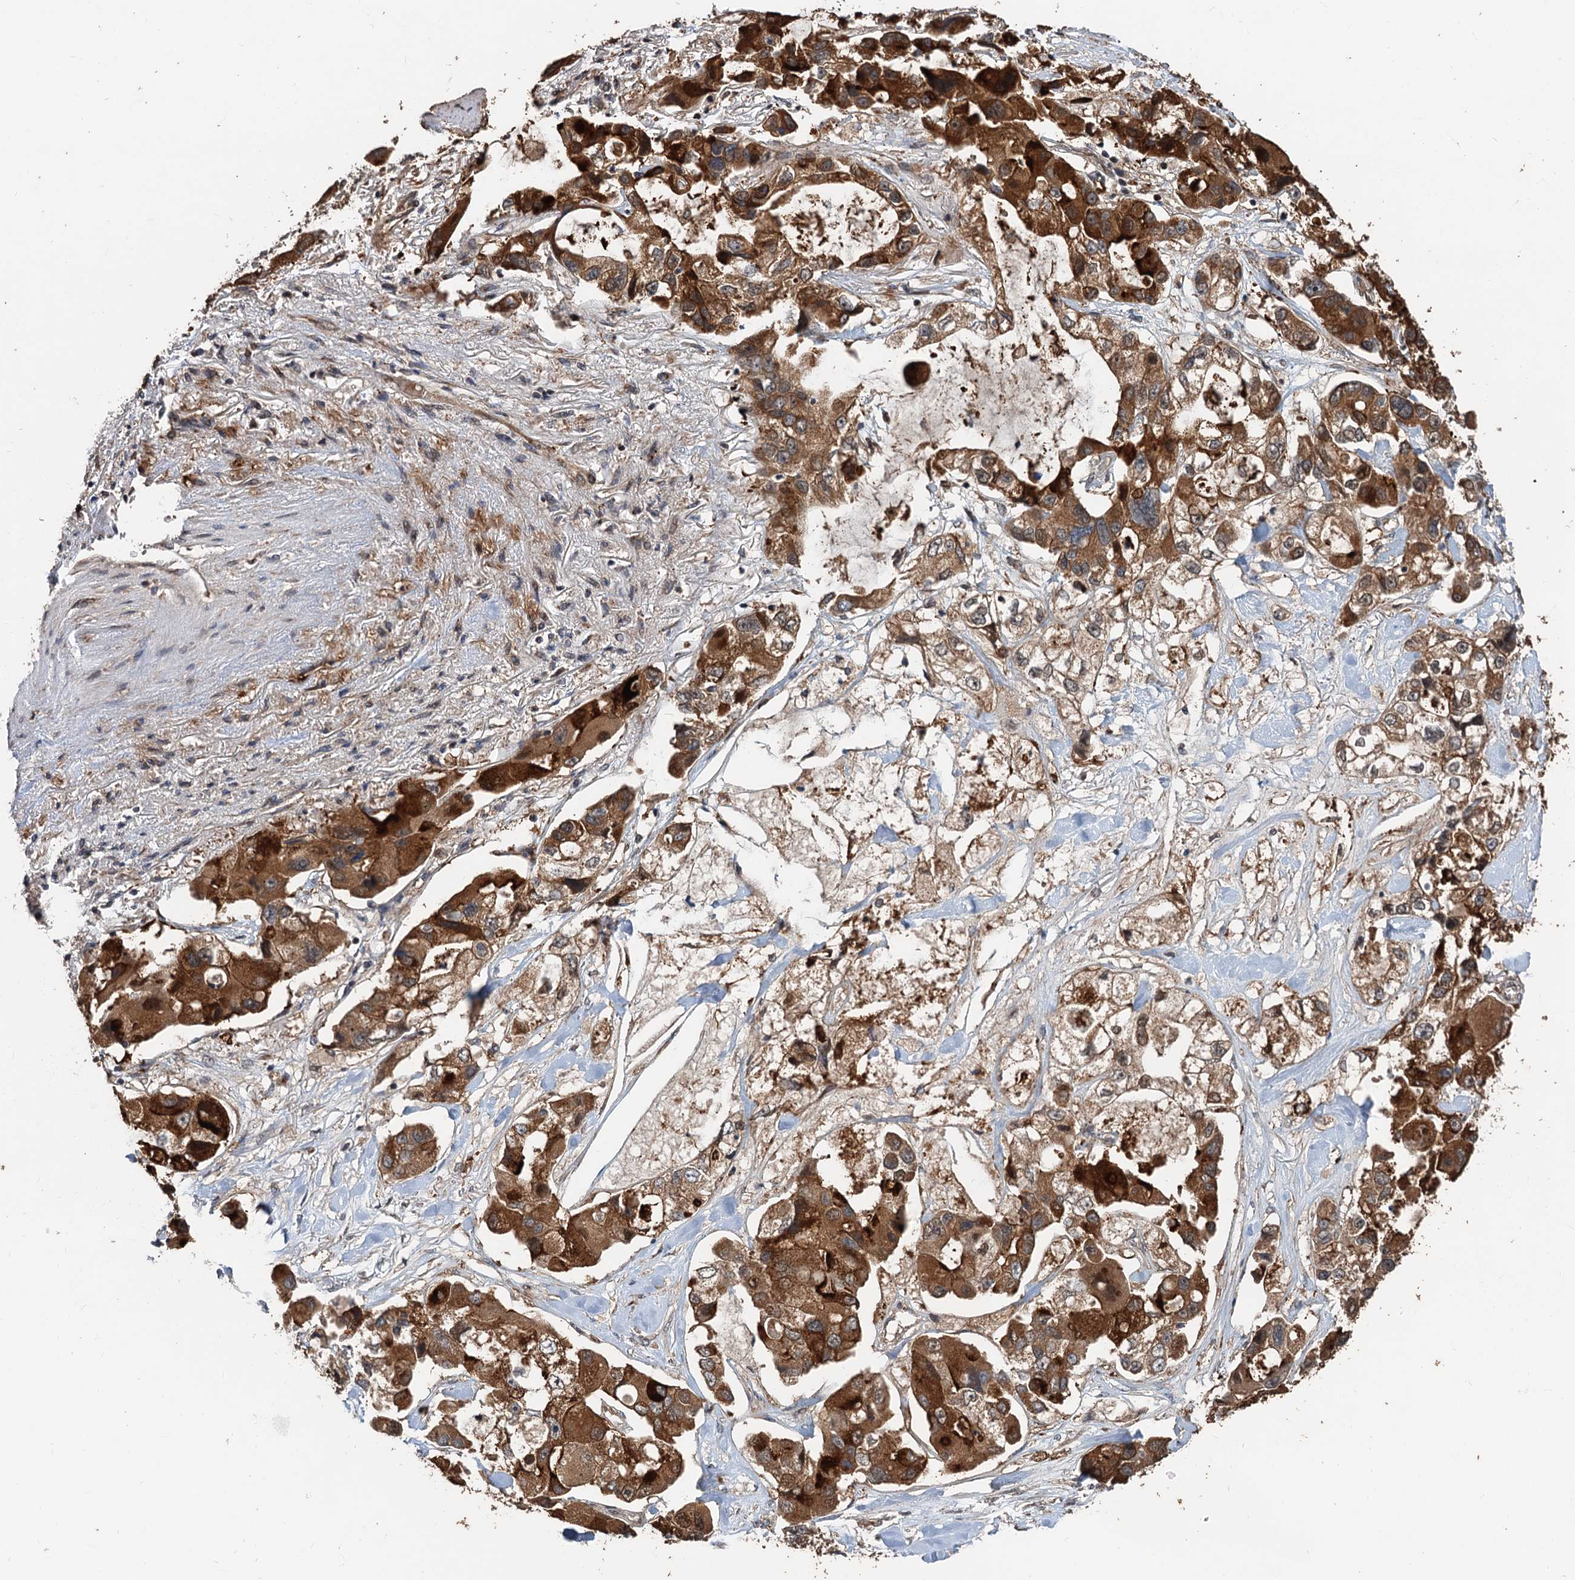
{"staining": {"intensity": "strong", "quantity": ">75%", "location": "cytoplasmic/membranous,nuclear"}, "tissue": "lung cancer", "cell_type": "Tumor cells", "image_type": "cancer", "snomed": [{"axis": "morphology", "description": "Adenocarcinoma, NOS"}, {"axis": "topography", "description": "Lung"}], "caption": "This micrograph displays immunohistochemistry (IHC) staining of human adenocarcinoma (lung), with high strong cytoplasmic/membranous and nuclear positivity in about >75% of tumor cells.", "gene": "DEXI", "patient": {"sex": "female", "age": 54}}